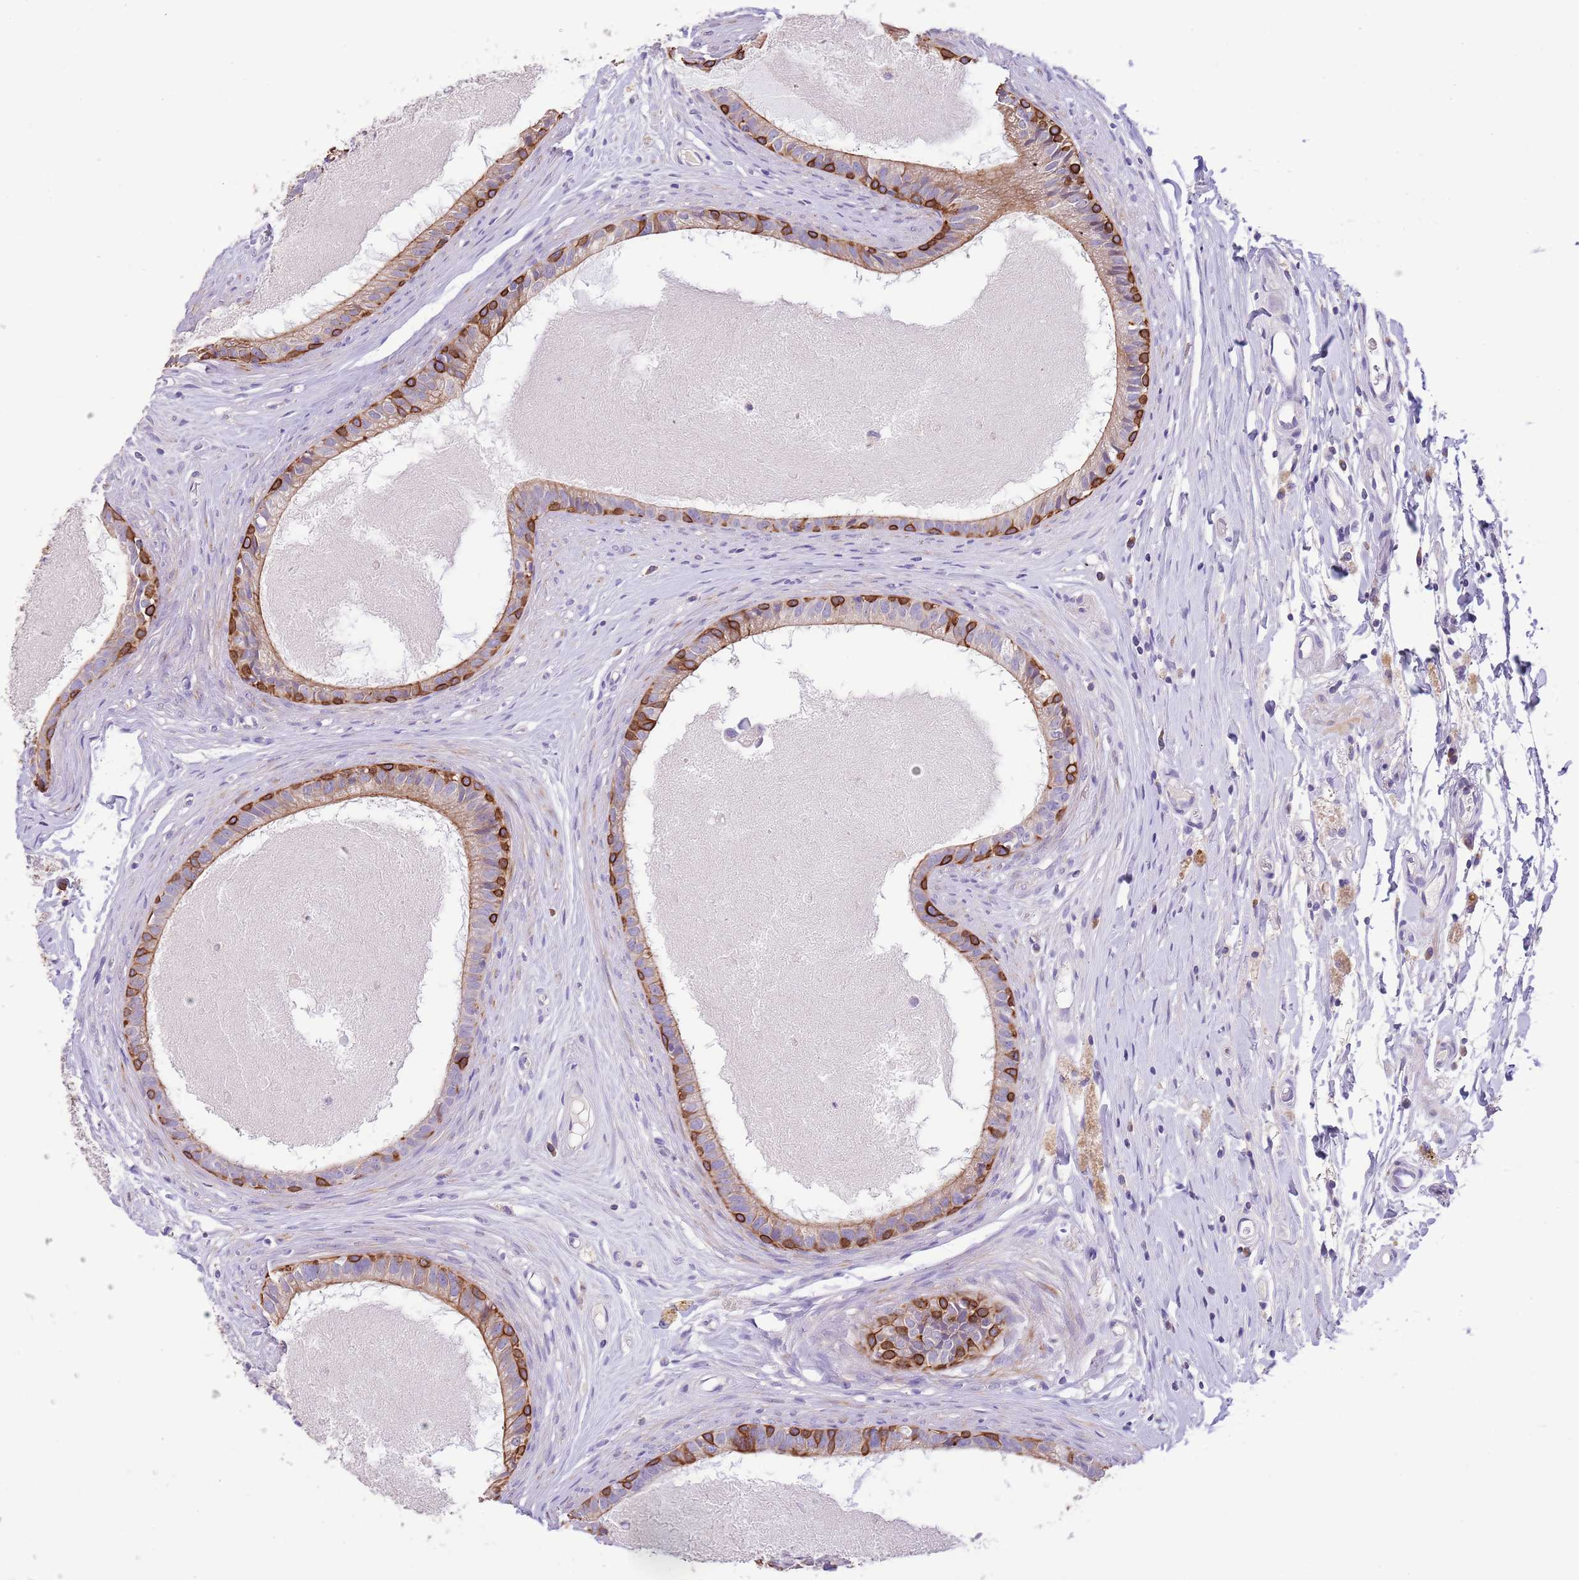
{"staining": {"intensity": "strong", "quantity": "<25%", "location": "cytoplasmic/membranous"}, "tissue": "epididymis", "cell_type": "Glandular cells", "image_type": "normal", "snomed": [{"axis": "morphology", "description": "Normal tissue, NOS"}, {"axis": "topography", "description": "Epididymis"}], "caption": "This photomicrograph reveals IHC staining of unremarkable epididymis, with medium strong cytoplasmic/membranous positivity in about <25% of glandular cells.", "gene": "ZNF658", "patient": {"sex": "male", "age": 80}}